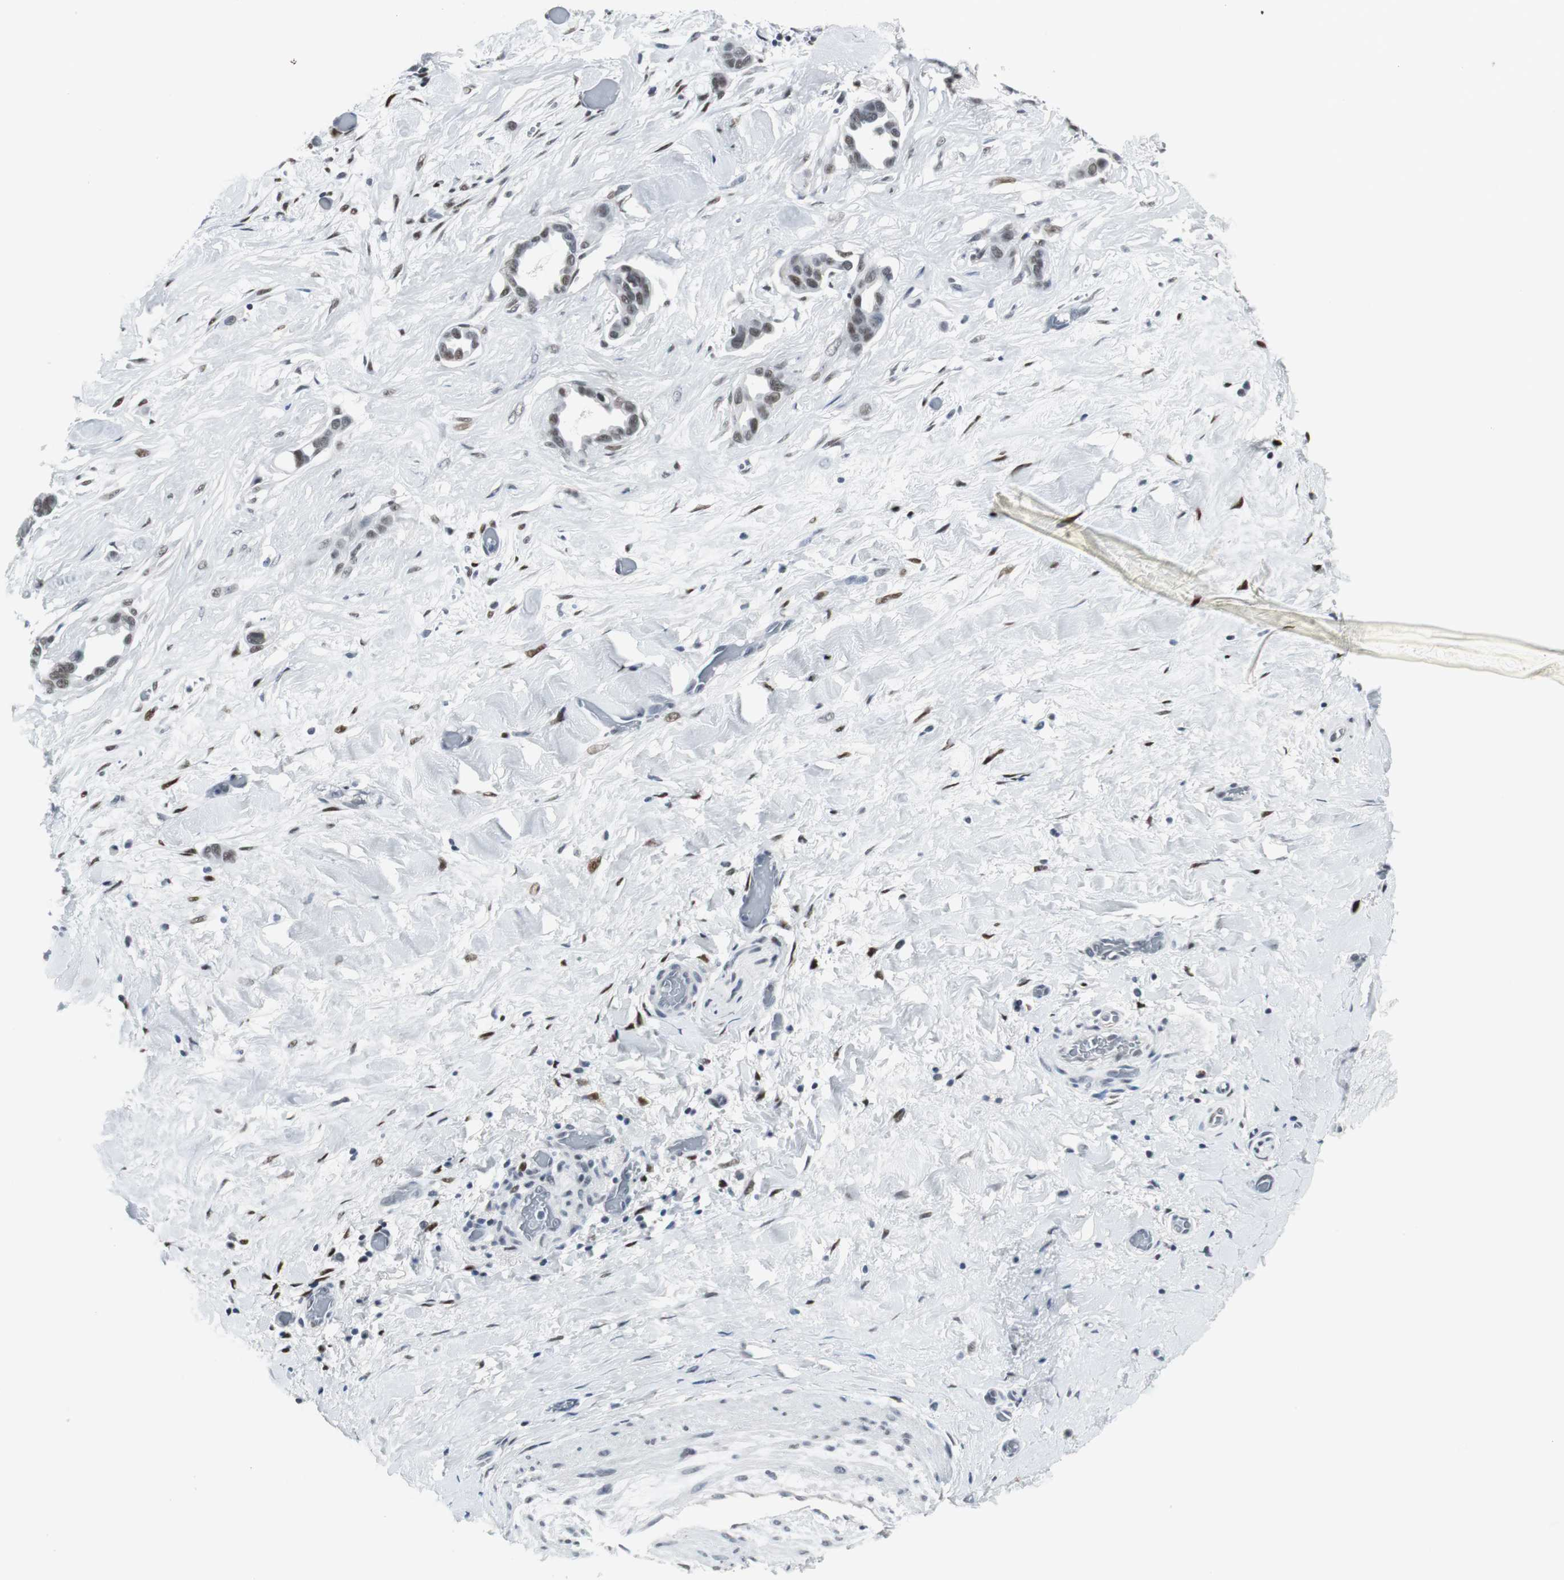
{"staining": {"intensity": "weak", "quantity": ">75%", "location": "nuclear"}, "tissue": "liver cancer", "cell_type": "Tumor cells", "image_type": "cancer", "snomed": [{"axis": "morphology", "description": "Cholangiocarcinoma"}, {"axis": "topography", "description": "Liver"}], "caption": "Immunohistochemistry (IHC) of human liver cholangiocarcinoma exhibits low levels of weak nuclear expression in about >75% of tumor cells.", "gene": "ELK1", "patient": {"sex": "female", "age": 65}}